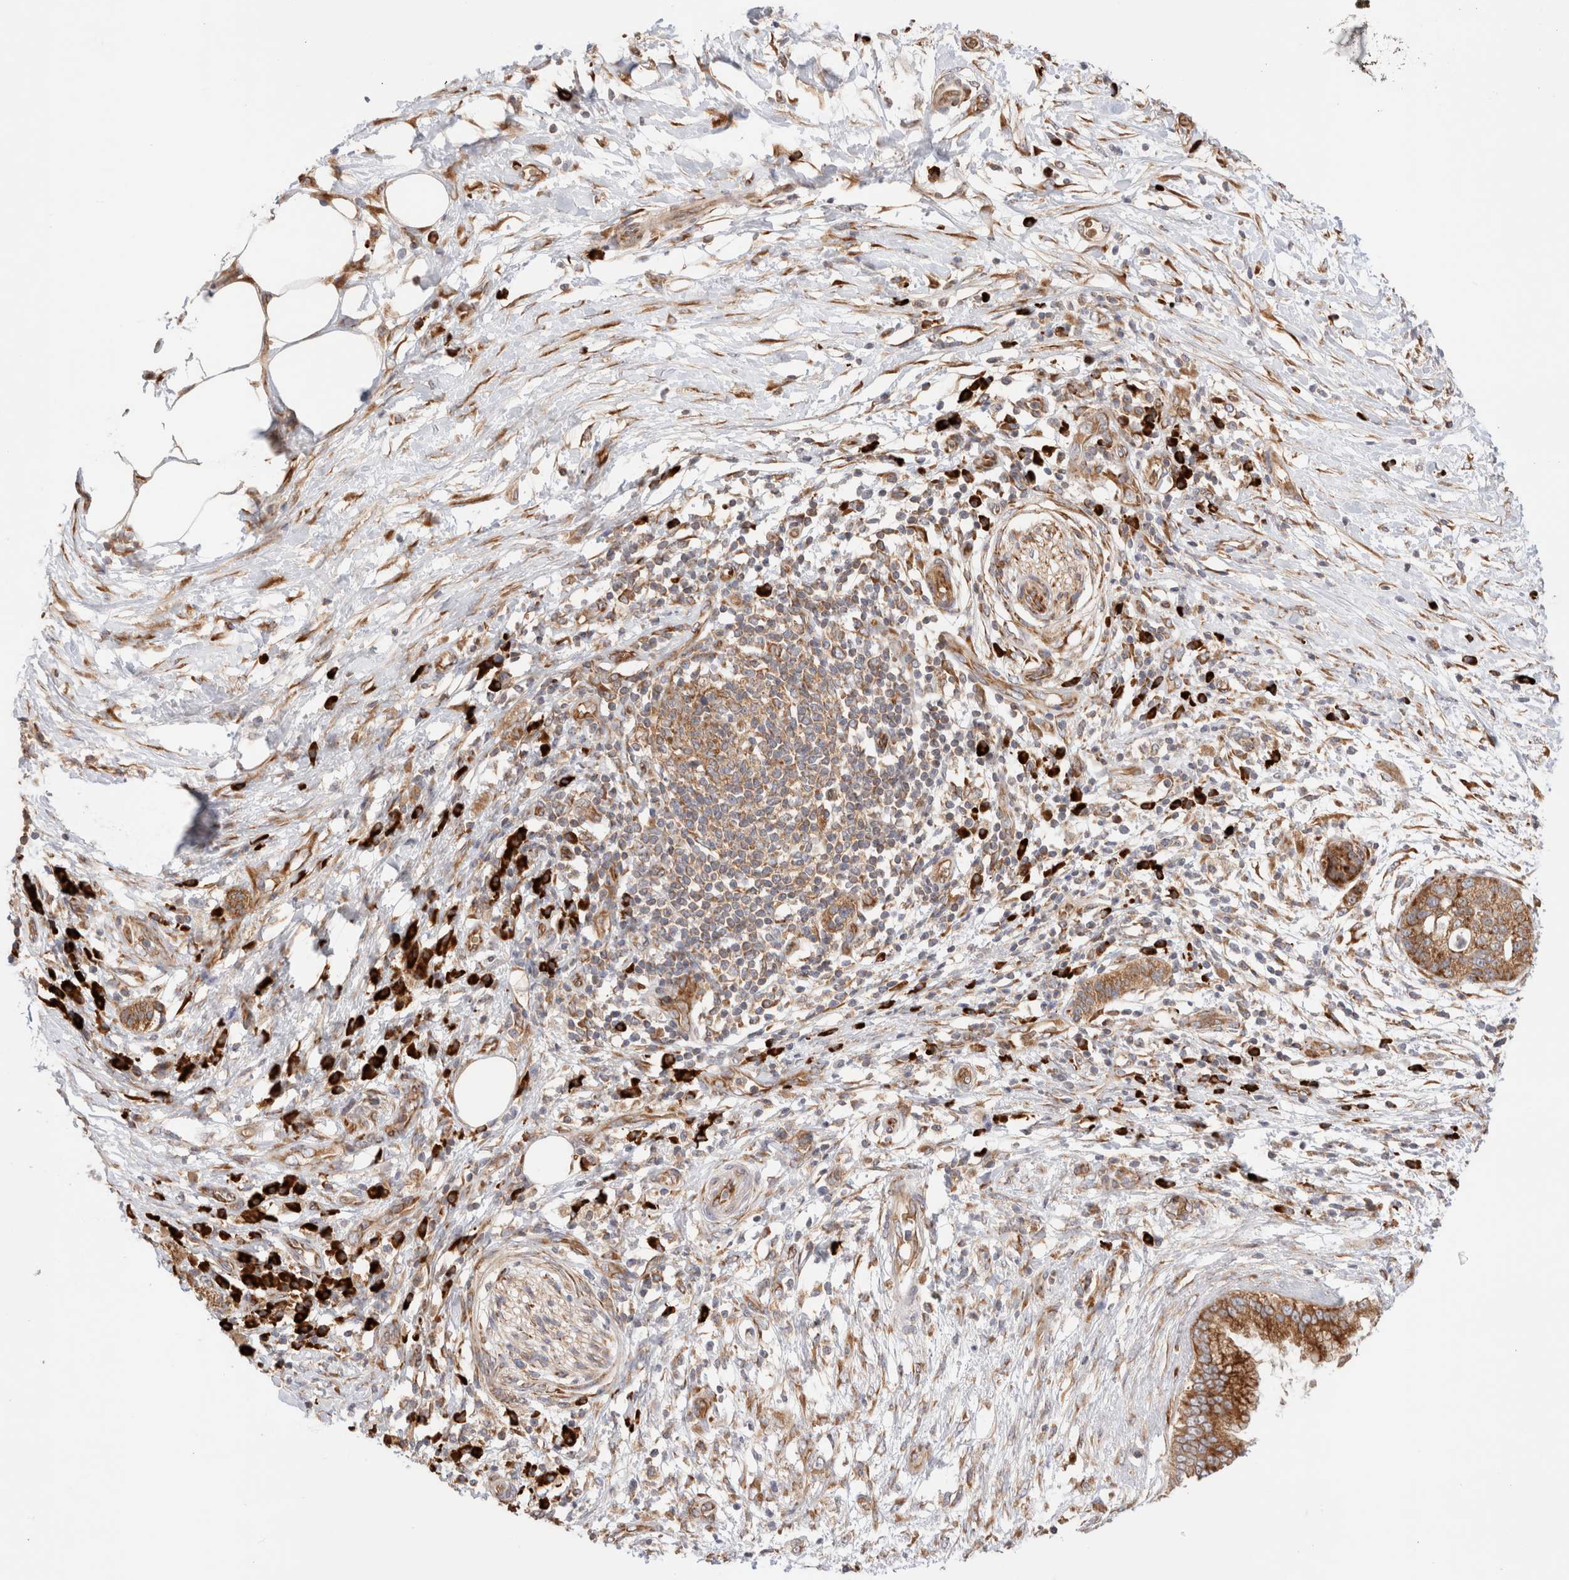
{"staining": {"intensity": "moderate", "quantity": ">75%", "location": "cytoplasmic/membranous"}, "tissue": "pancreatic cancer", "cell_type": "Tumor cells", "image_type": "cancer", "snomed": [{"axis": "morphology", "description": "Adenocarcinoma, NOS"}, {"axis": "topography", "description": "Pancreas"}], "caption": "A brown stain shows moderate cytoplasmic/membranous positivity of a protein in human pancreatic cancer (adenocarcinoma) tumor cells. (DAB = brown stain, brightfield microscopy at high magnification).", "gene": "UTS2B", "patient": {"sex": "female", "age": 78}}